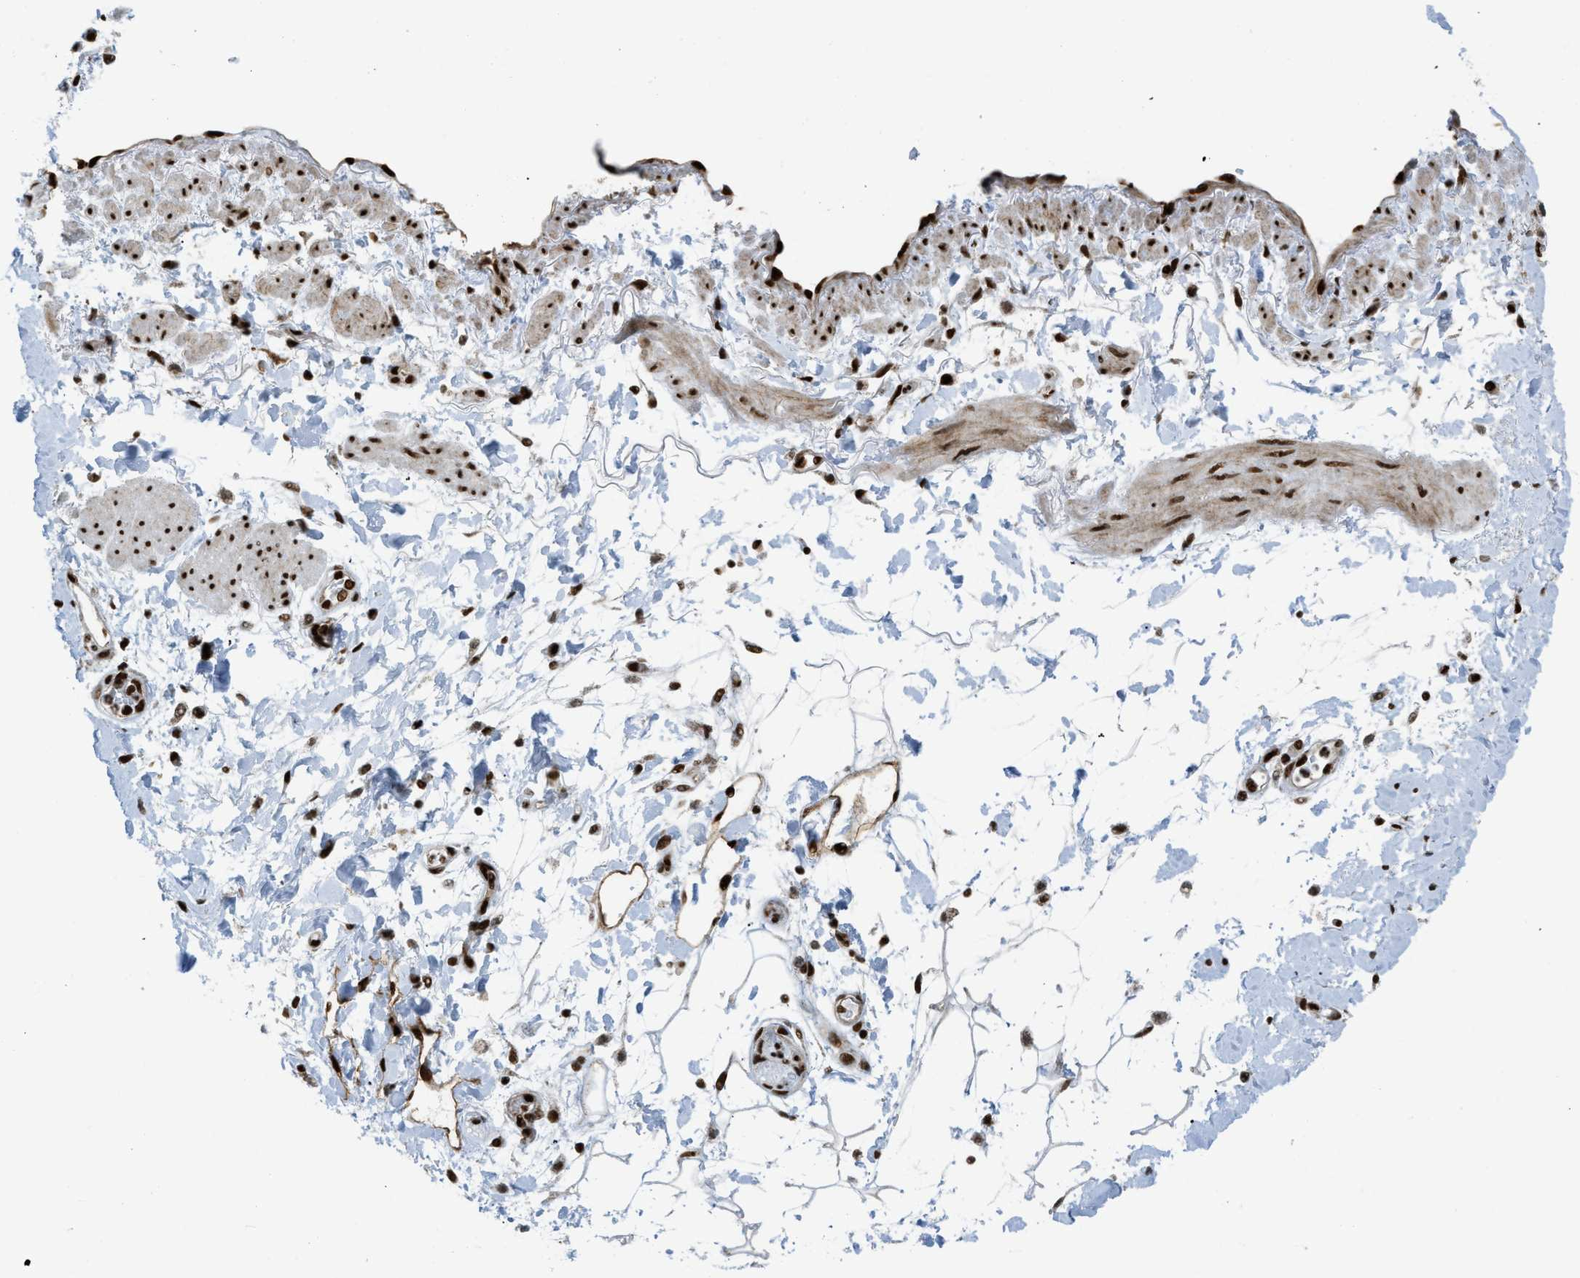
{"staining": {"intensity": "strong", "quantity": ">75%", "location": "nuclear"}, "tissue": "adipose tissue", "cell_type": "Adipocytes", "image_type": "normal", "snomed": [{"axis": "morphology", "description": "Normal tissue, NOS"}, {"axis": "morphology", "description": "Adenocarcinoma, NOS"}, {"axis": "topography", "description": "Duodenum"}, {"axis": "topography", "description": "Peripheral nerve tissue"}], "caption": "Strong nuclear expression is identified in about >75% of adipocytes in benign adipose tissue.", "gene": "GABPB1", "patient": {"sex": "female", "age": 60}}